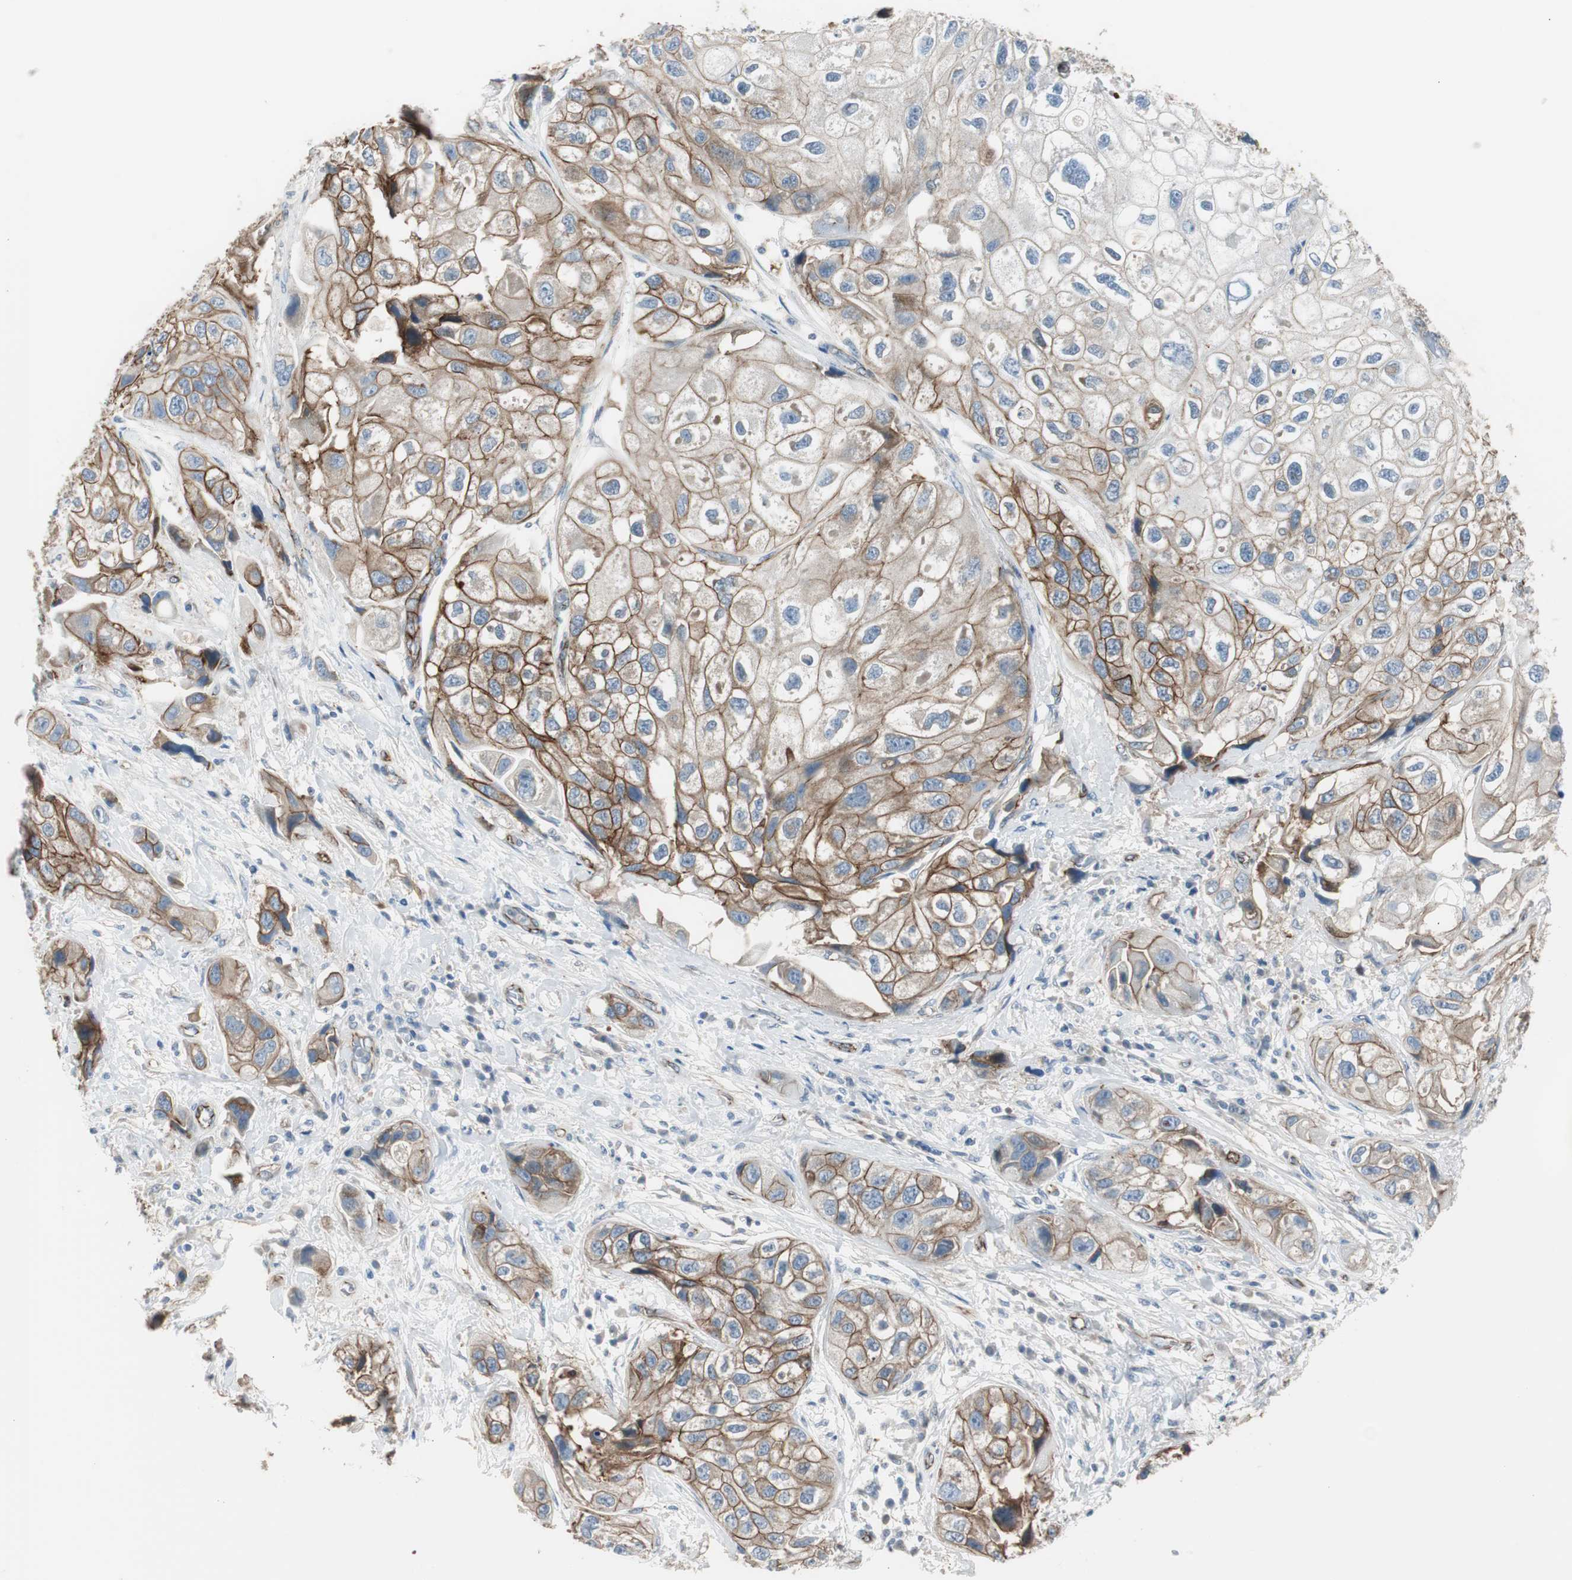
{"staining": {"intensity": "strong", "quantity": ">75%", "location": "cytoplasmic/membranous"}, "tissue": "urothelial cancer", "cell_type": "Tumor cells", "image_type": "cancer", "snomed": [{"axis": "morphology", "description": "Urothelial carcinoma, High grade"}, {"axis": "topography", "description": "Urinary bladder"}], "caption": "Urothelial cancer was stained to show a protein in brown. There is high levels of strong cytoplasmic/membranous staining in about >75% of tumor cells.", "gene": "STXBP4", "patient": {"sex": "female", "age": 64}}